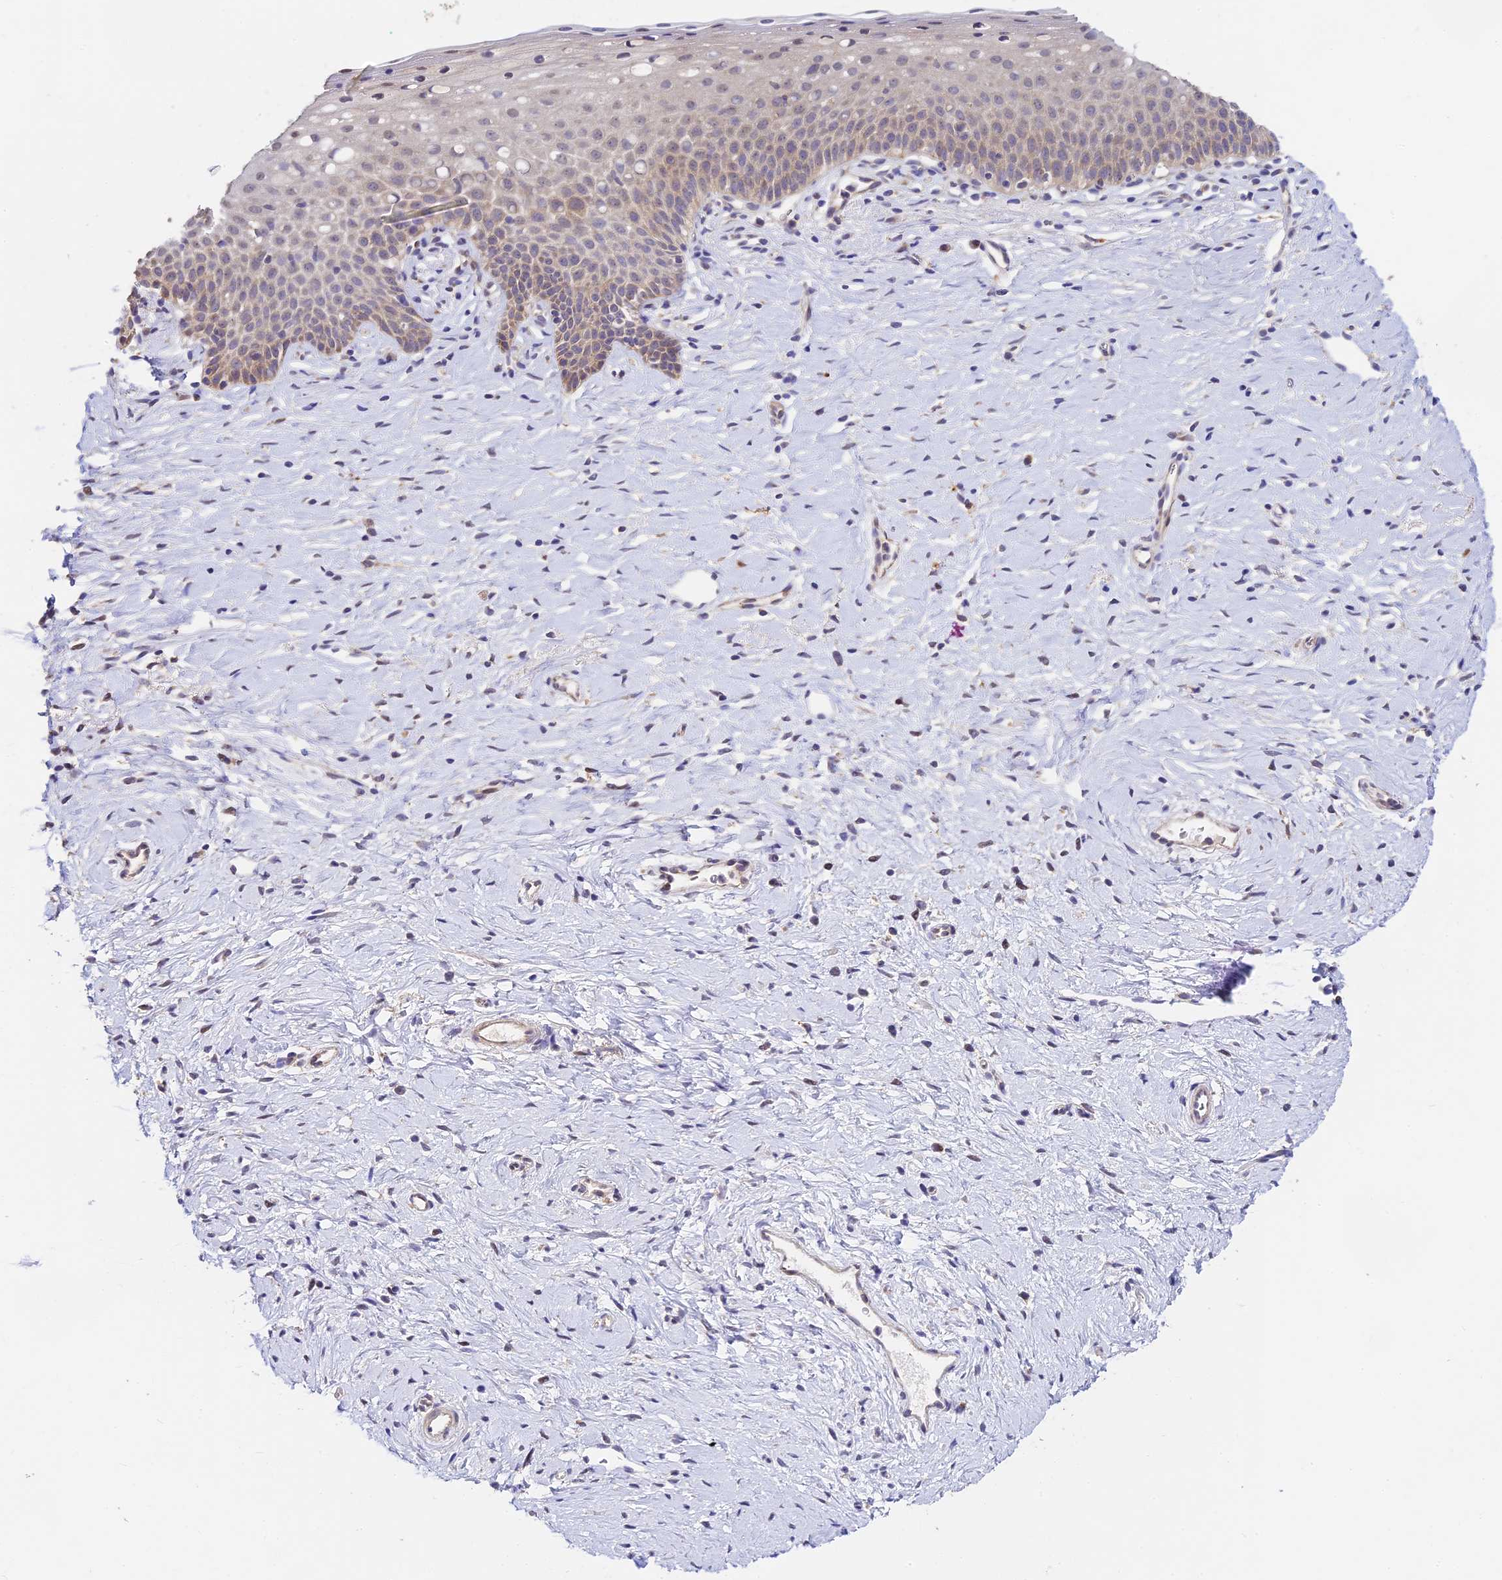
{"staining": {"intensity": "strong", "quantity": ">75%", "location": "cytoplasmic/membranous"}, "tissue": "cervix", "cell_type": "Glandular cells", "image_type": "normal", "snomed": [{"axis": "morphology", "description": "Normal tissue, NOS"}, {"axis": "topography", "description": "Cervix"}], "caption": "High-magnification brightfield microscopy of benign cervix stained with DAB (brown) and counterstained with hematoxylin (blue). glandular cells exhibit strong cytoplasmic/membranous expression is present in about>75% of cells.", "gene": "C3orf20", "patient": {"sex": "female", "age": 36}}